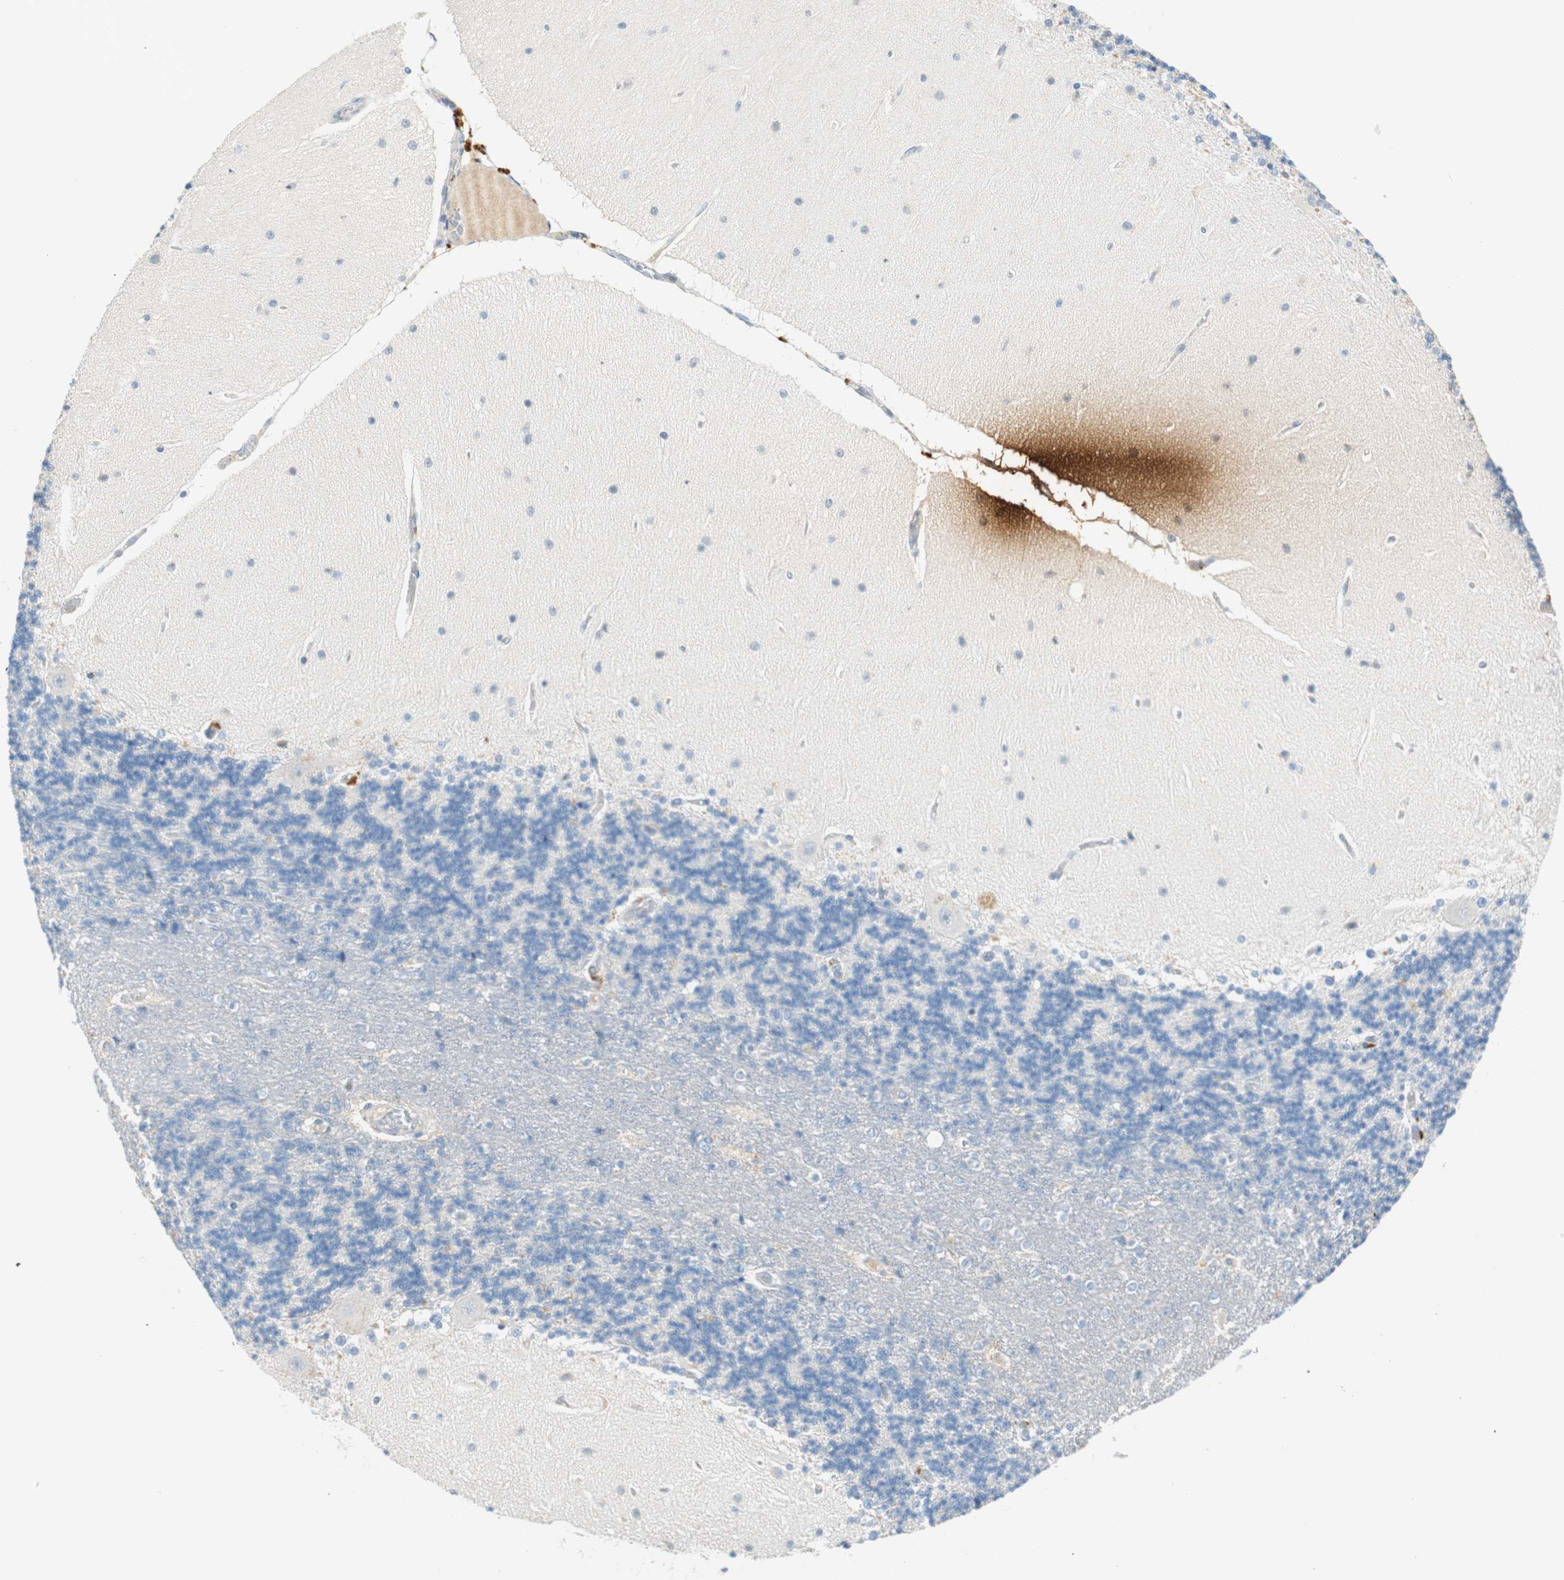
{"staining": {"intensity": "negative", "quantity": "none", "location": "none"}, "tissue": "cerebellum", "cell_type": "Cells in granular layer", "image_type": "normal", "snomed": [{"axis": "morphology", "description": "Normal tissue, NOS"}, {"axis": "topography", "description": "Cerebellum"}], "caption": "Immunohistochemistry (IHC) of benign human cerebellum exhibits no staining in cells in granular layer. (DAB IHC, high magnification).", "gene": "PTTG1", "patient": {"sex": "female", "age": 54}}